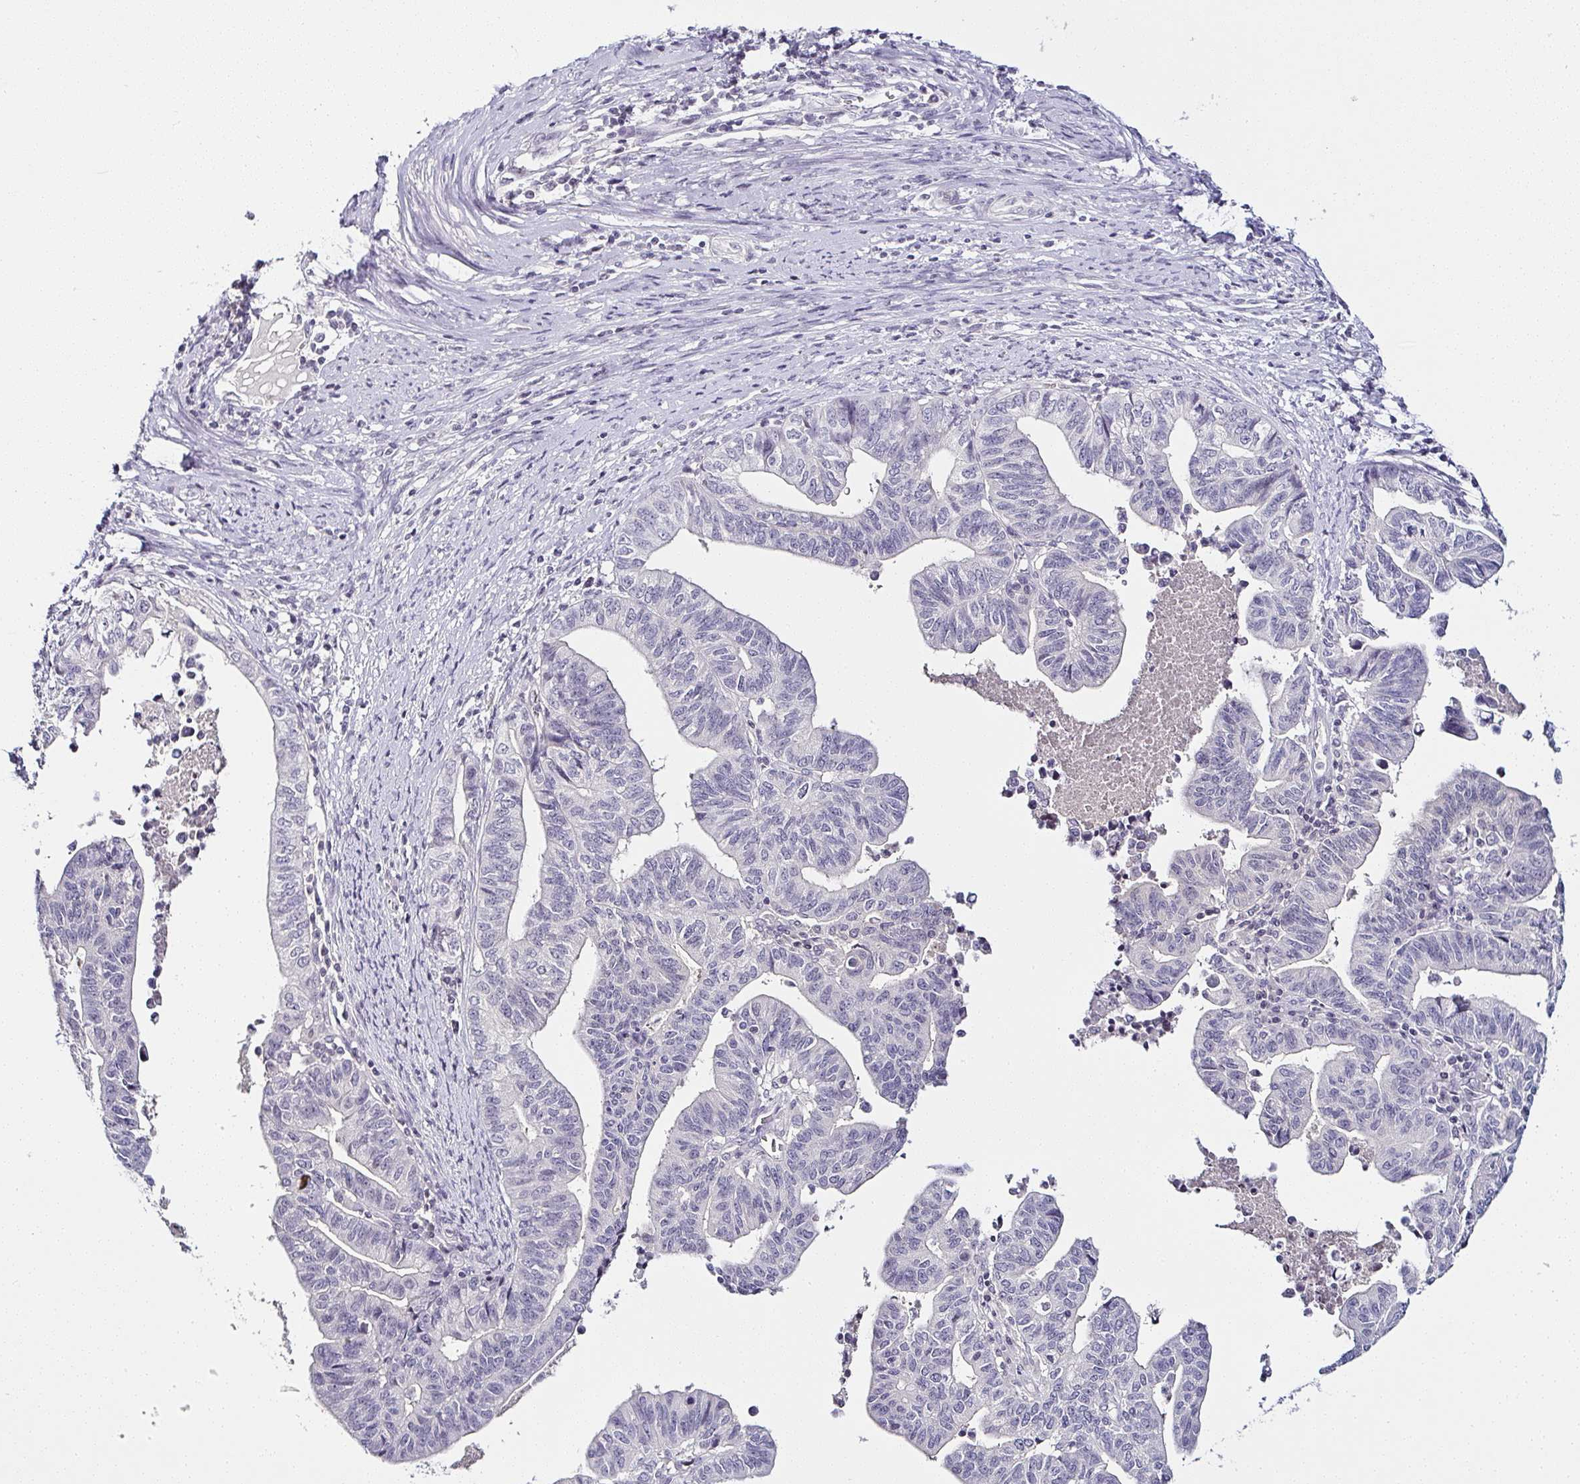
{"staining": {"intensity": "negative", "quantity": "none", "location": "none"}, "tissue": "endometrial cancer", "cell_type": "Tumor cells", "image_type": "cancer", "snomed": [{"axis": "morphology", "description": "Adenocarcinoma, NOS"}, {"axis": "topography", "description": "Endometrium"}], "caption": "There is no significant expression in tumor cells of endometrial cancer.", "gene": "SERPINB3", "patient": {"sex": "female", "age": 65}}